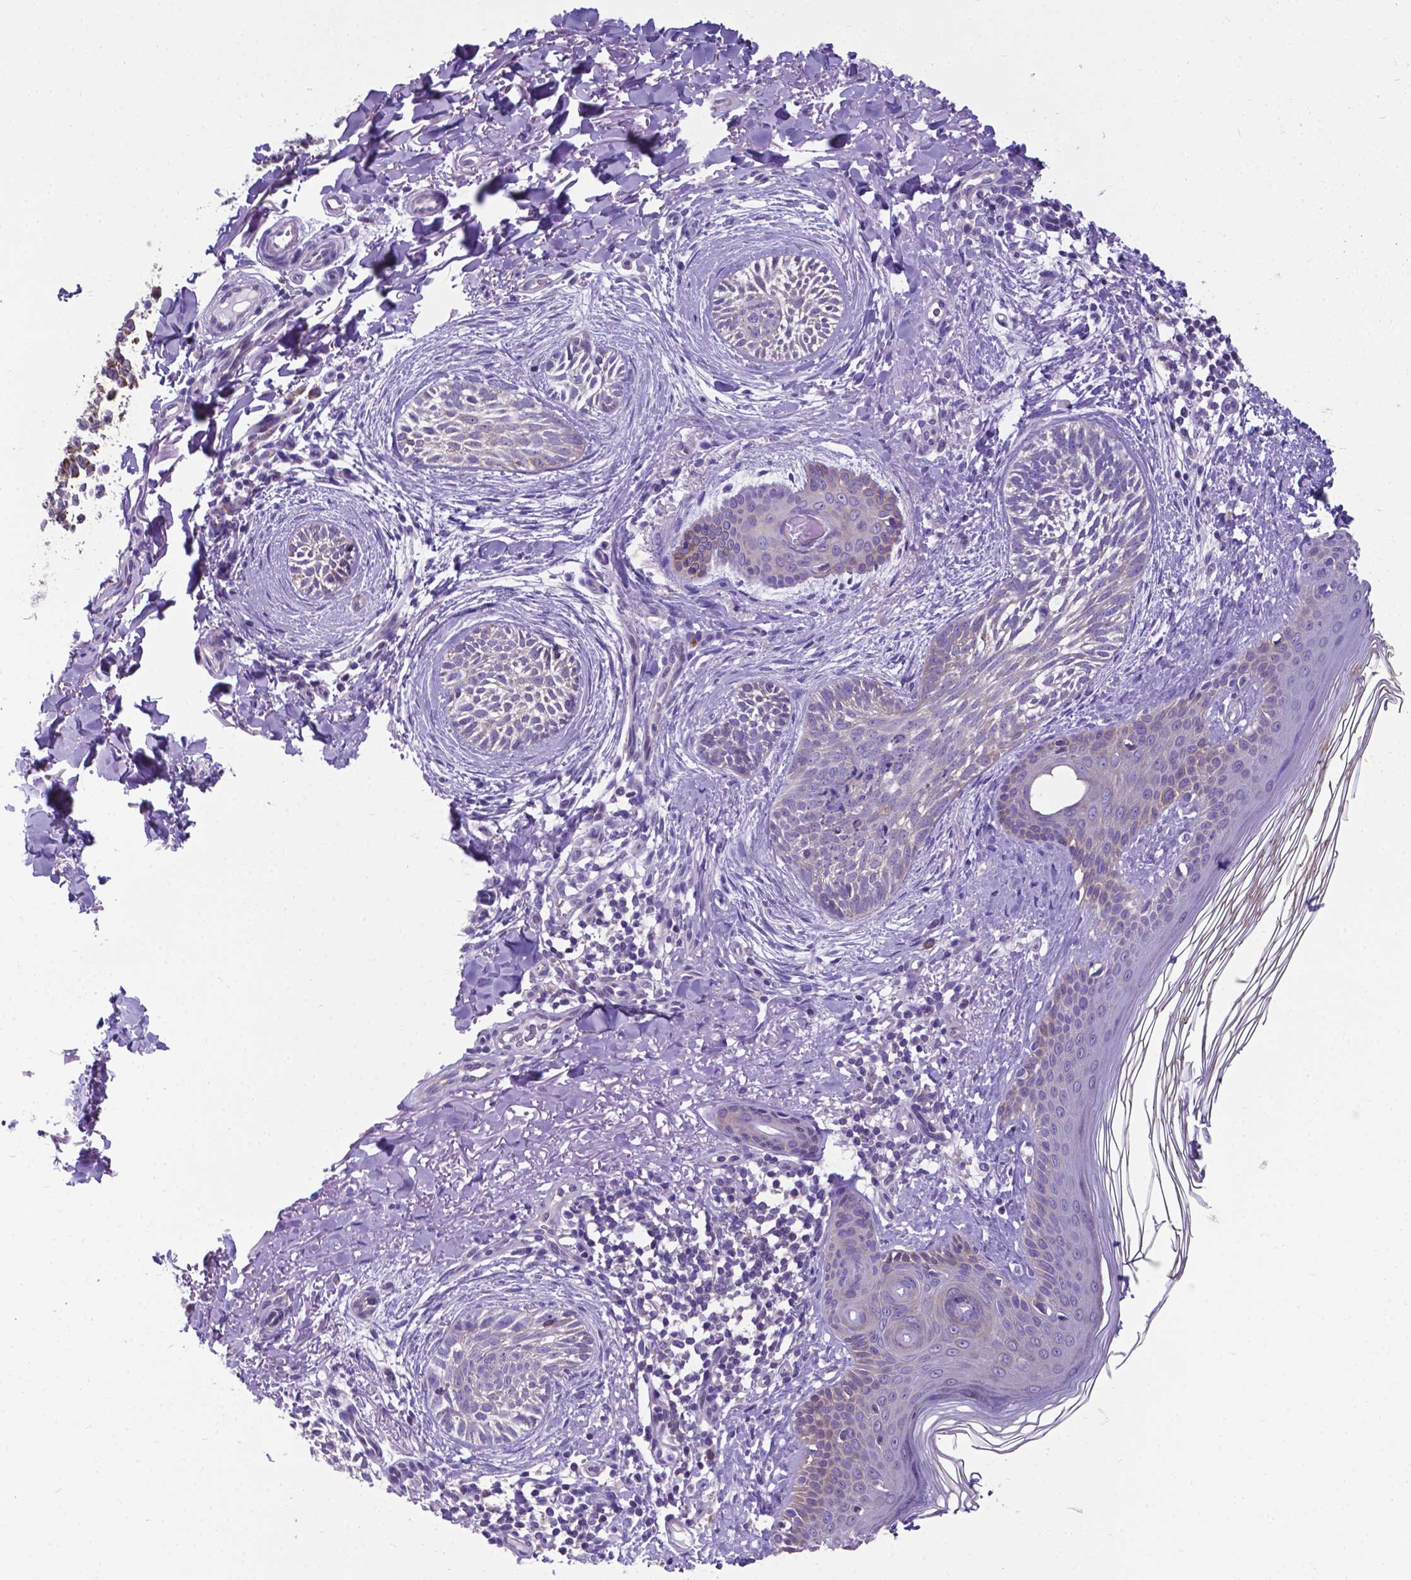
{"staining": {"intensity": "negative", "quantity": "none", "location": "none"}, "tissue": "skin cancer", "cell_type": "Tumor cells", "image_type": "cancer", "snomed": [{"axis": "morphology", "description": "Basal cell carcinoma"}, {"axis": "topography", "description": "Skin"}], "caption": "Protein analysis of skin basal cell carcinoma reveals no significant expression in tumor cells.", "gene": "RPL6", "patient": {"sex": "female", "age": 68}}